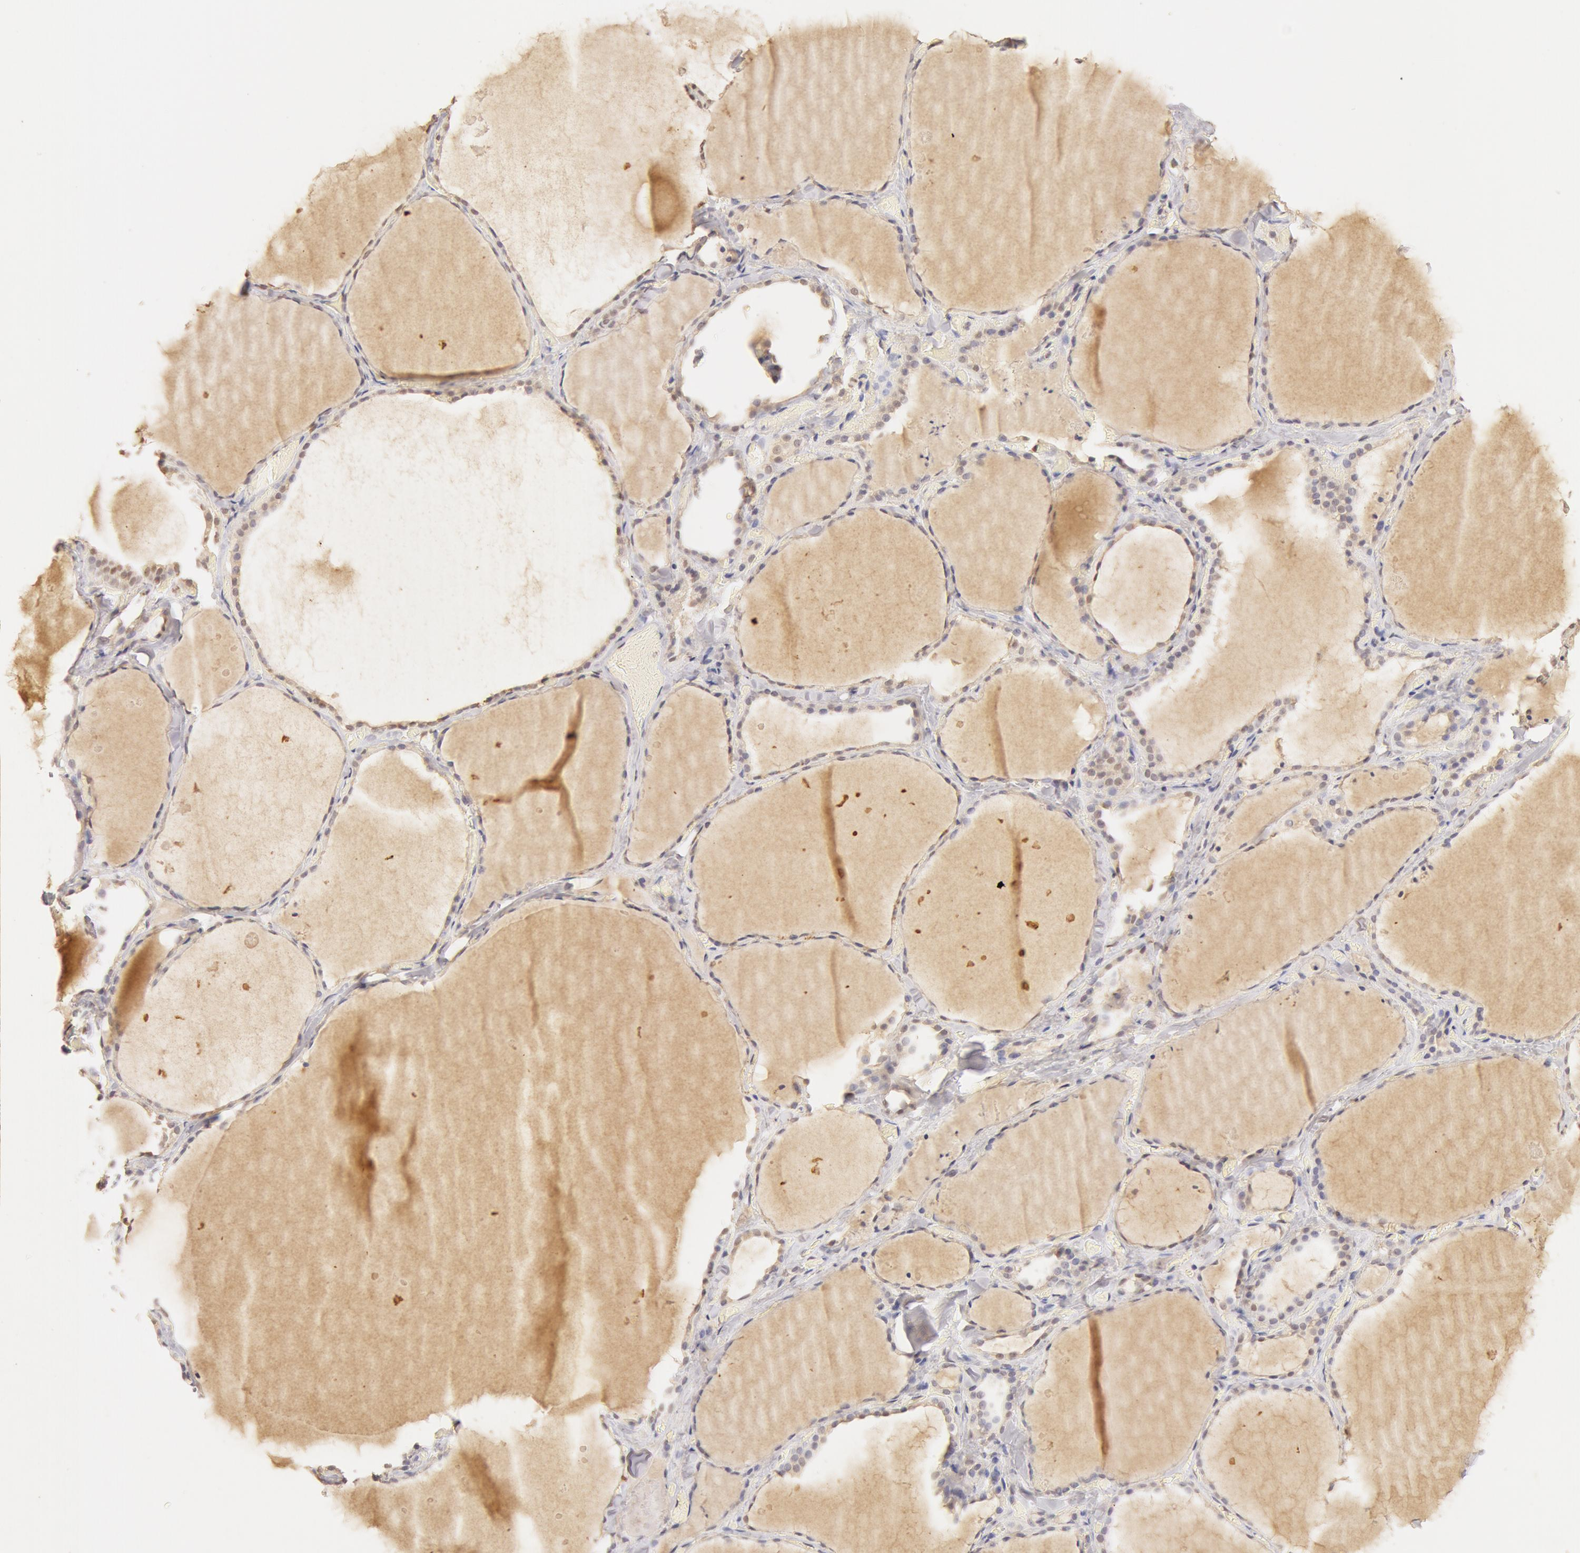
{"staining": {"intensity": "moderate", "quantity": "25%-75%", "location": "nuclear"}, "tissue": "thyroid gland", "cell_type": "Glandular cells", "image_type": "normal", "snomed": [{"axis": "morphology", "description": "Normal tissue, NOS"}, {"axis": "topography", "description": "Thyroid gland"}], "caption": "Protein staining reveals moderate nuclear staining in about 25%-75% of glandular cells in benign thyroid gland.", "gene": "SNRNP70", "patient": {"sex": "male", "age": 34}}